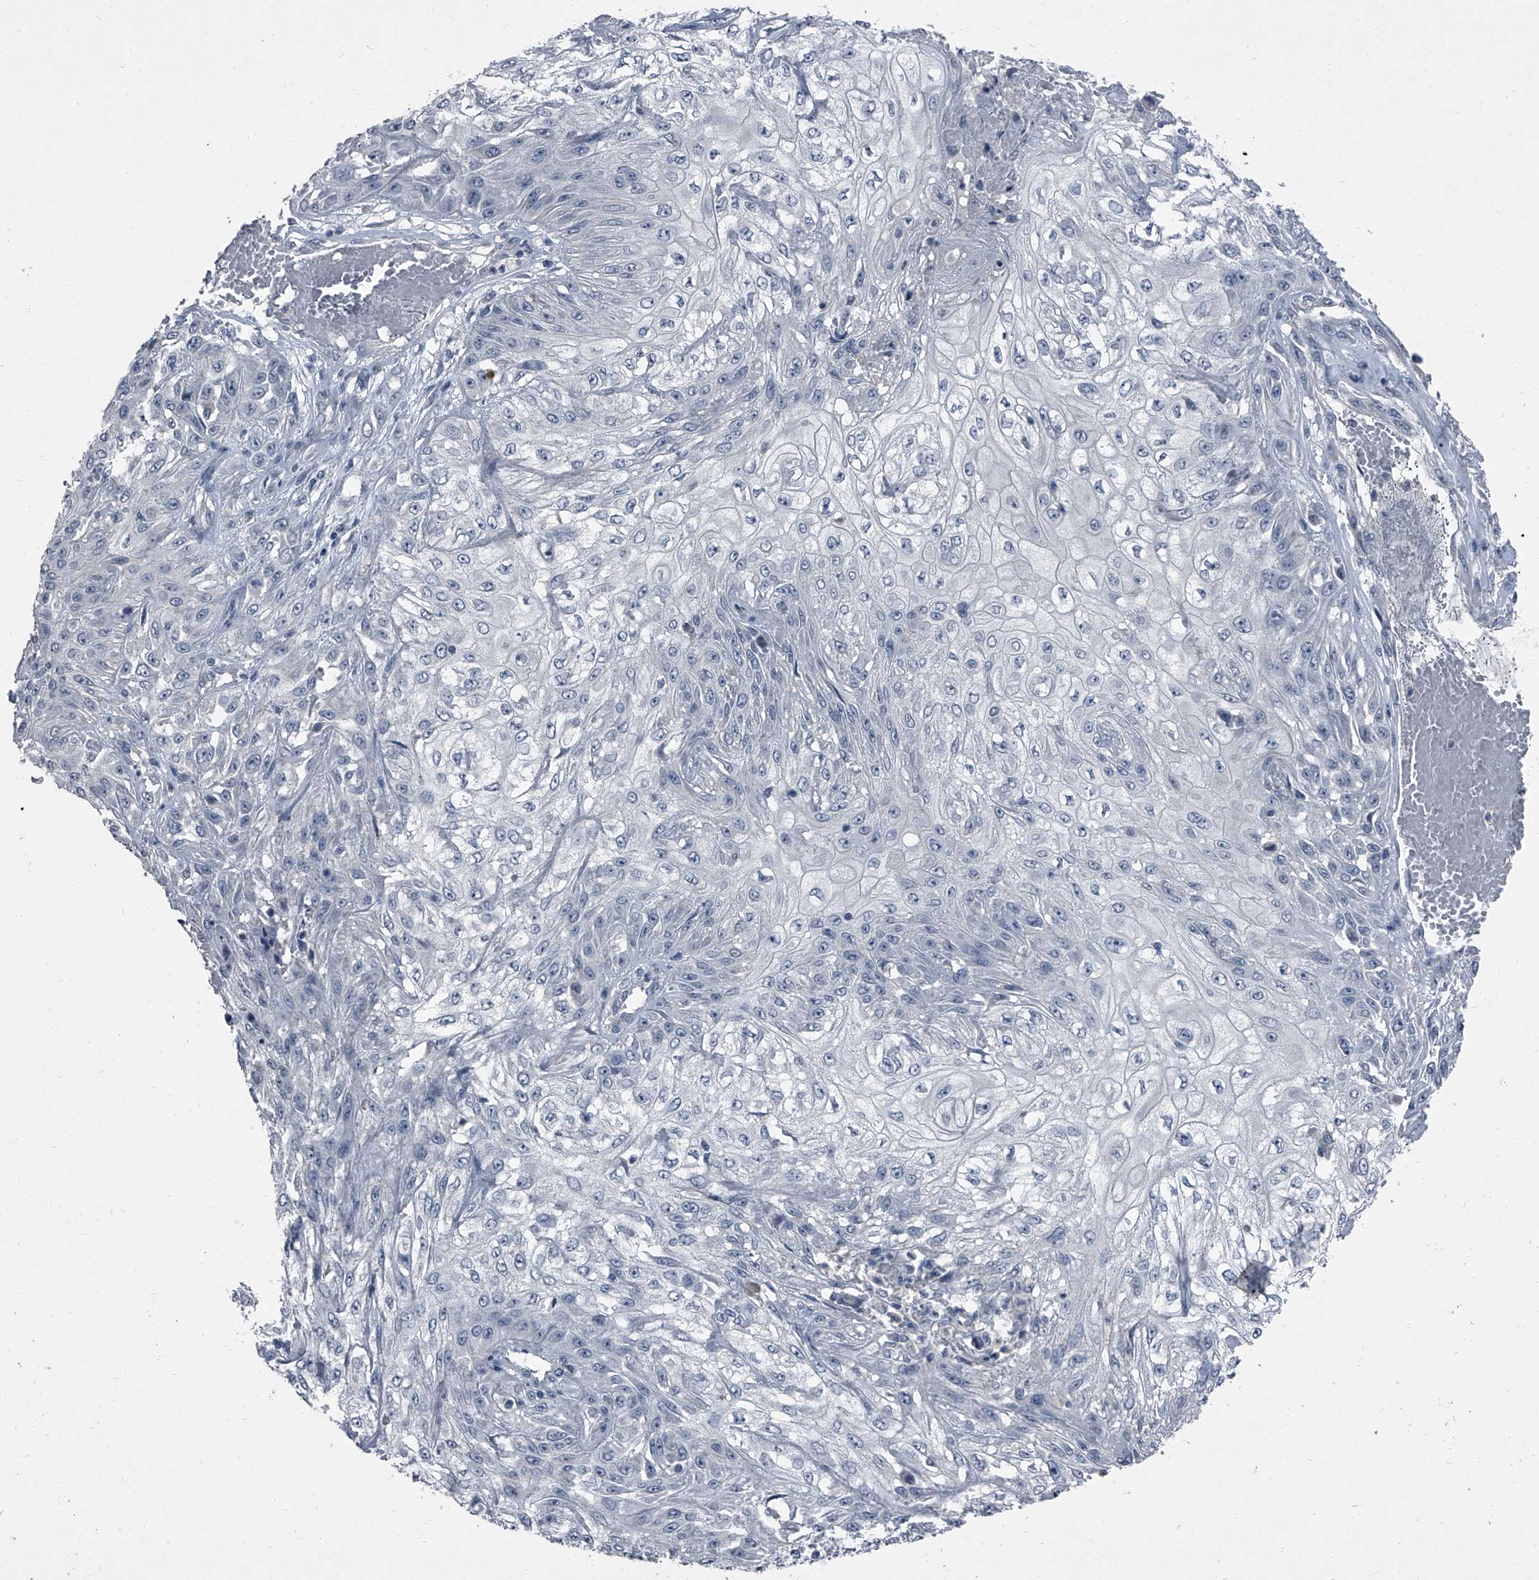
{"staining": {"intensity": "negative", "quantity": "none", "location": "none"}, "tissue": "skin cancer", "cell_type": "Tumor cells", "image_type": "cancer", "snomed": [{"axis": "morphology", "description": "Squamous cell carcinoma, NOS"}, {"axis": "morphology", "description": "Squamous cell carcinoma, metastatic, NOS"}, {"axis": "topography", "description": "Skin"}, {"axis": "topography", "description": "Lymph node"}], "caption": "Tumor cells are negative for protein expression in human squamous cell carcinoma (skin).", "gene": "HEPHL1", "patient": {"sex": "male", "age": 75}}